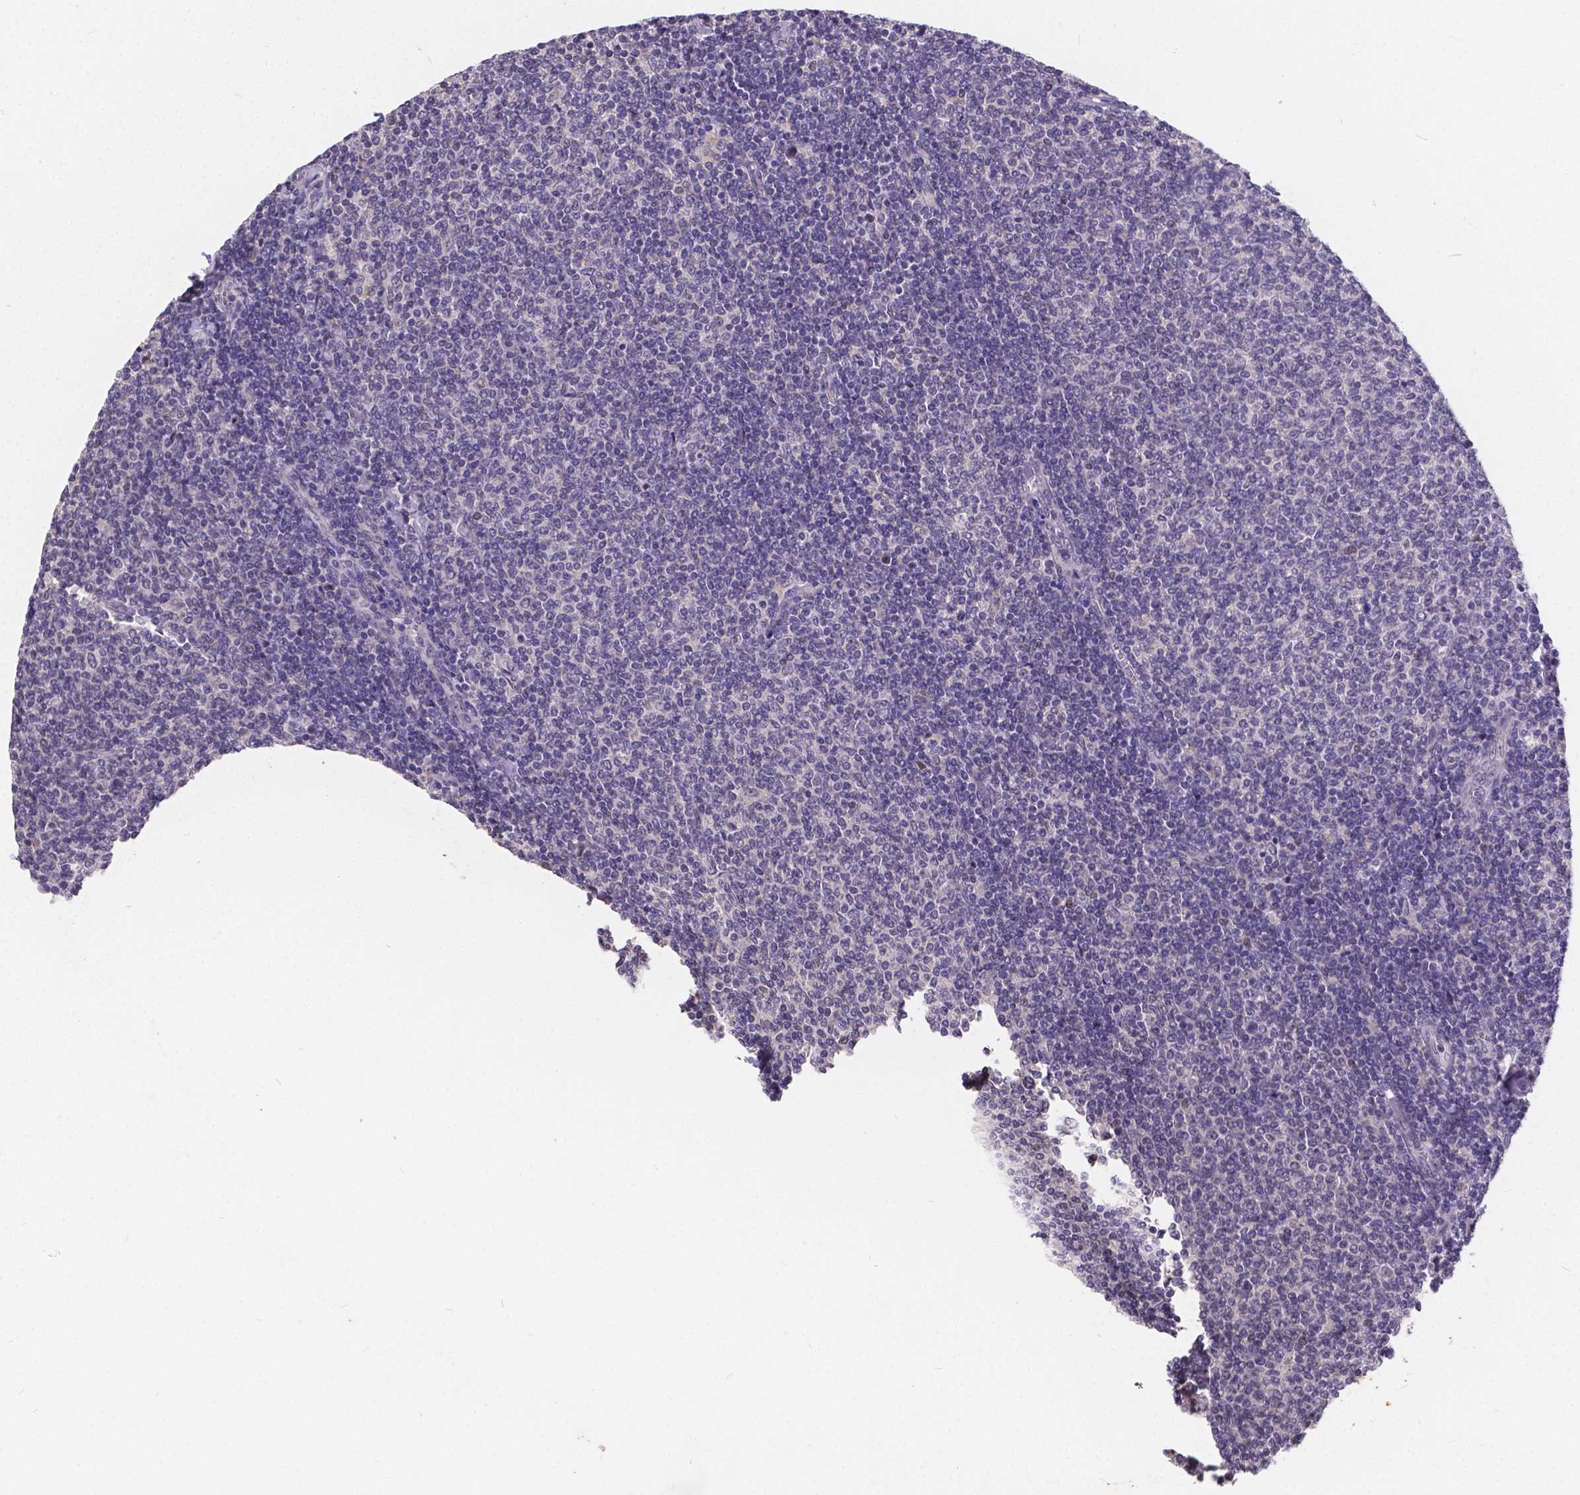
{"staining": {"intensity": "negative", "quantity": "none", "location": "none"}, "tissue": "lymphoma", "cell_type": "Tumor cells", "image_type": "cancer", "snomed": [{"axis": "morphology", "description": "Malignant lymphoma, non-Hodgkin's type, Low grade"}, {"axis": "topography", "description": "Lymph node"}], "caption": "High power microscopy photomicrograph of an immunohistochemistry (IHC) micrograph of lymphoma, revealing no significant expression in tumor cells.", "gene": "CTNNA2", "patient": {"sex": "male", "age": 52}}